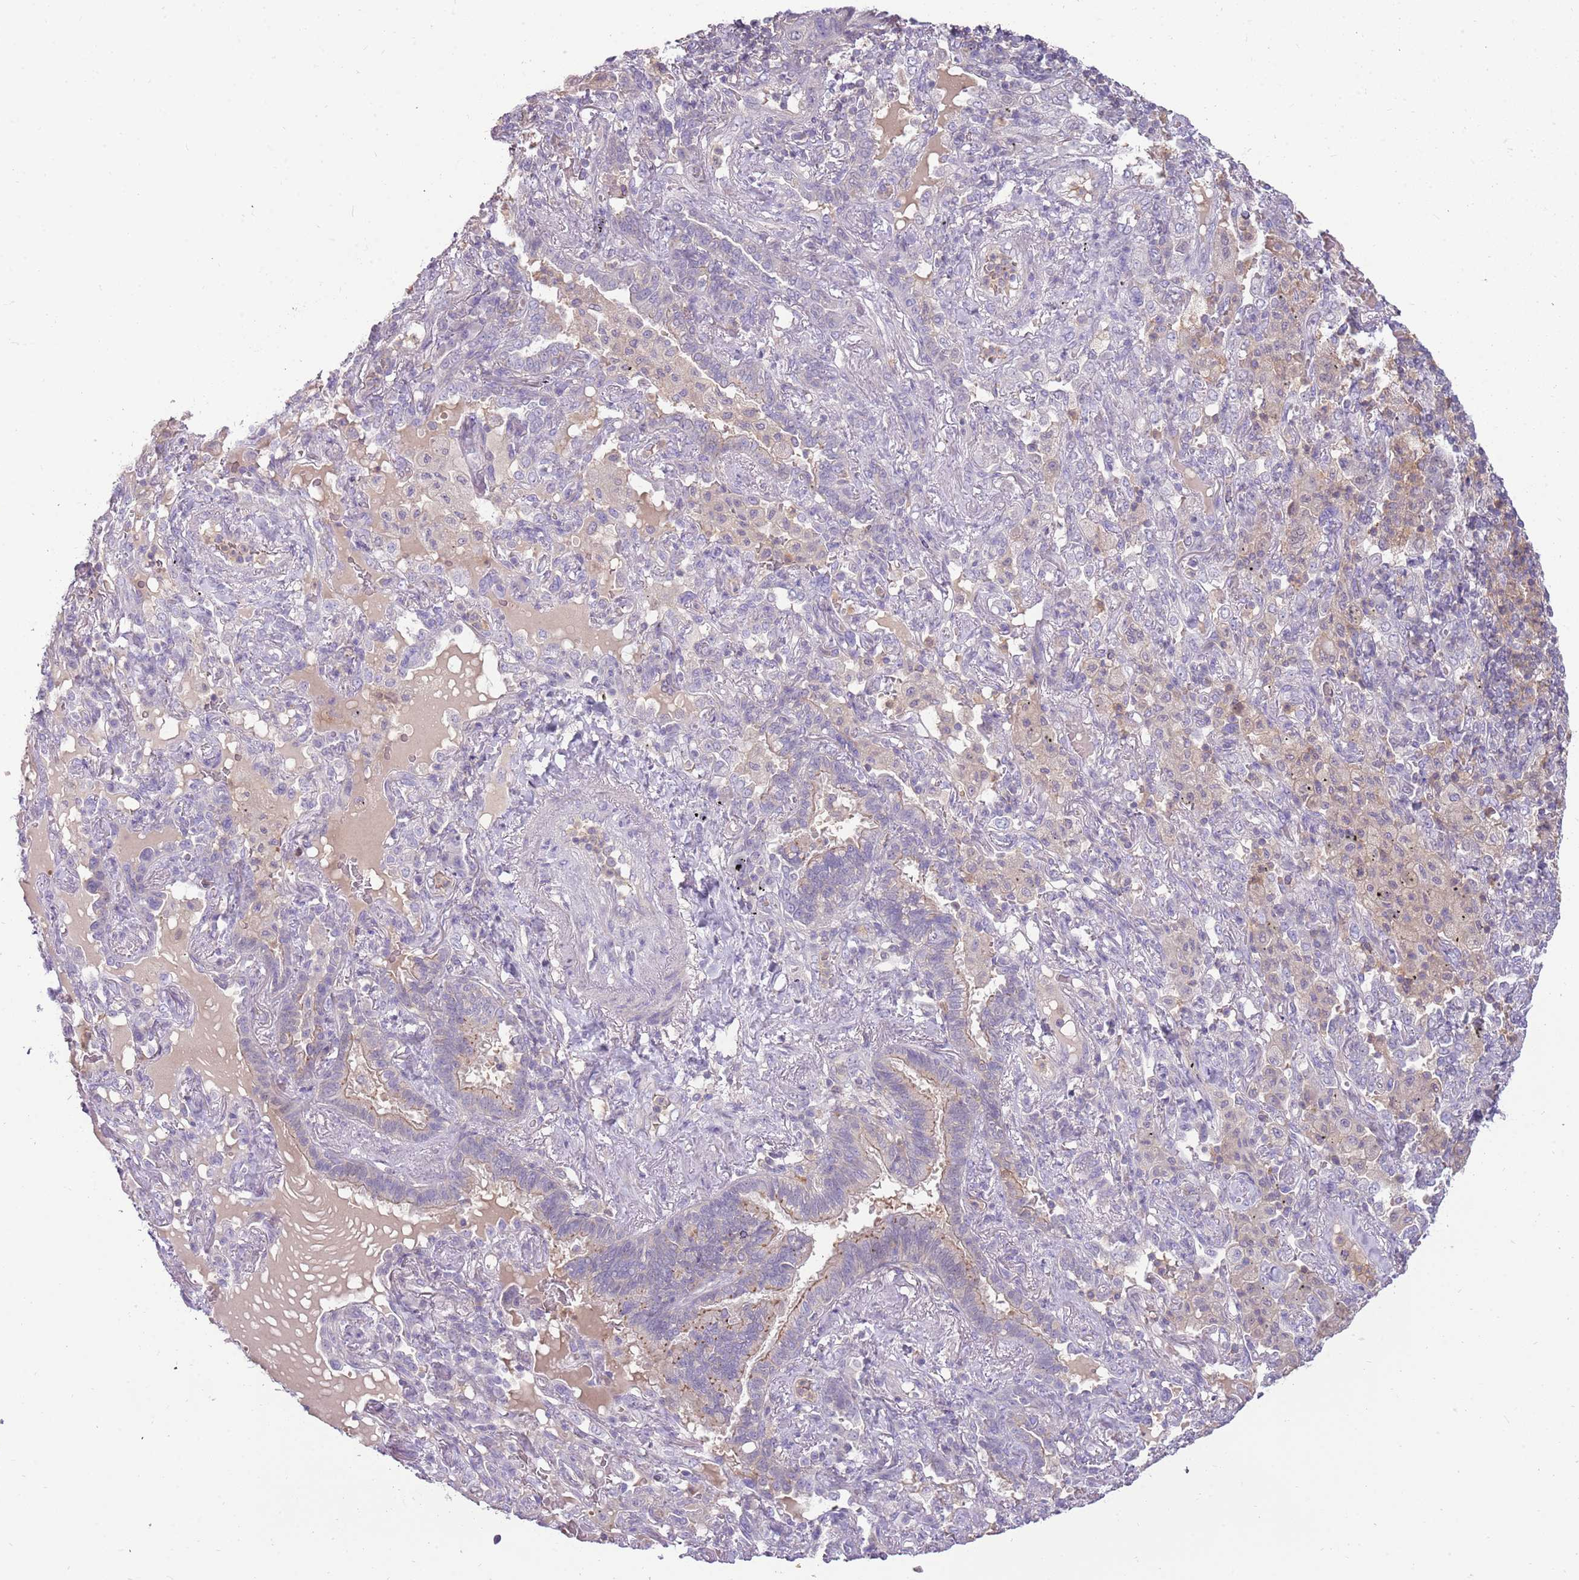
{"staining": {"intensity": "negative", "quantity": "none", "location": "none"}, "tissue": "lung cancer", "cell_type": "Tumor cells", "image_type": "cancer", "snomed": [{"axis": "morphology", "description": "Squamous cell carcinoma, NOS"}, {"axis": "topography", "description": "Lung"}], "caption": "A histopathology image of lung cancer (squamous cell carcinoma) stained for a protein exhibits no brown staining in tumor cells.", "gene": "ARHGAP5", "patient": {"sex": "female", "age": 70}}